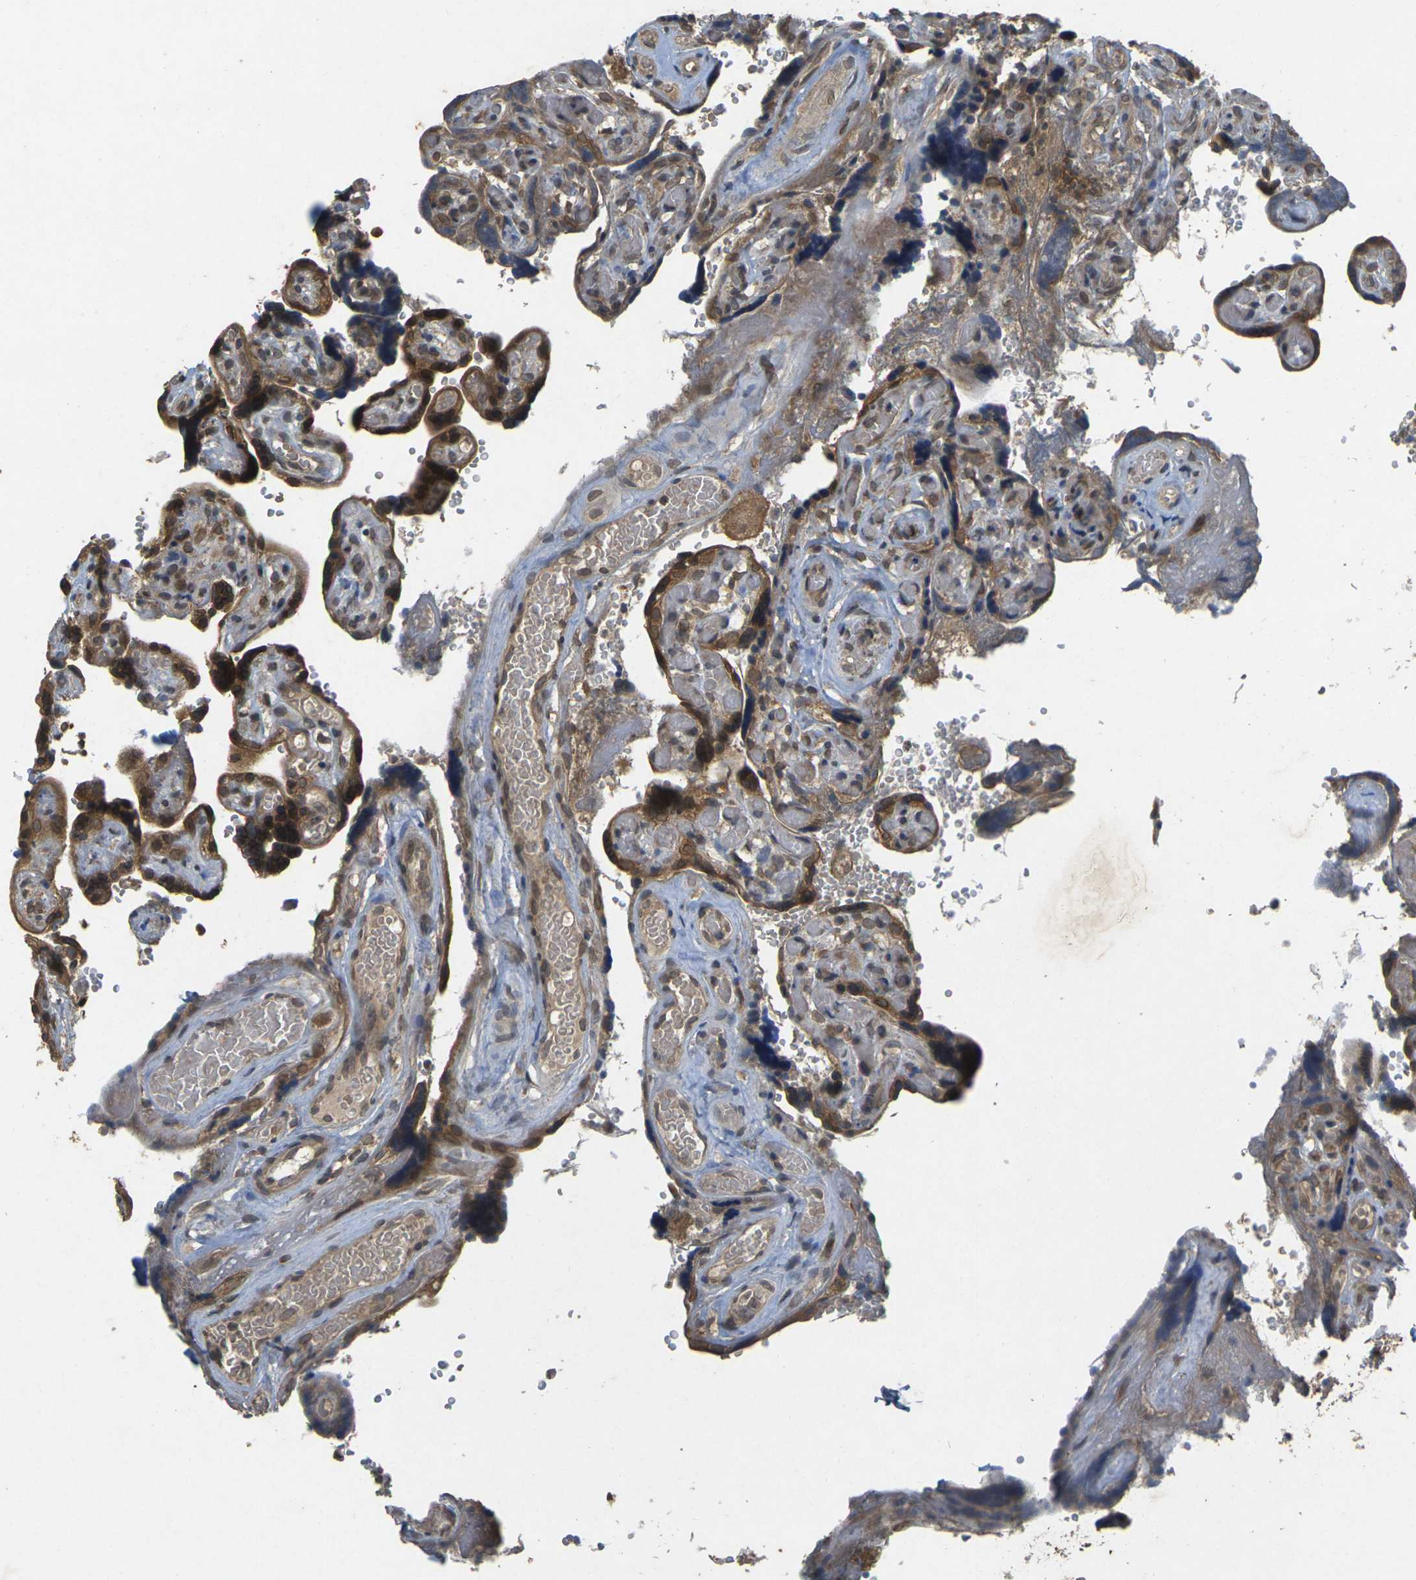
{"staining": {"intensity": "strong", "quantity": ">75%", "location": "cytoplasmic/membranous,nuclear"}, "tissue": "placenta", "cell_type": "Decidual cells", "image_type": "normal", "snomed": [{"axis": "morphology", "description": "Normal tissue, NOS"}, {"axis": "topography", "description": "Placenta"}], "caption": "DAB (3,3'-diaminobenzidine) immunohistochemical staining of normal human placenta displays strong cytoplasmic/membranous,nuclear protein positivity in approximately >75% of decidual cells. The staining was performed using DAB (3,3'-diaminobenzidine) to visualize the protein expression in brown, while the nuclei were stained in blue with hematoxylin (Magnification: 20x).", "gene": "ERN1", "patient": {"sex": "female", "age": 30}}